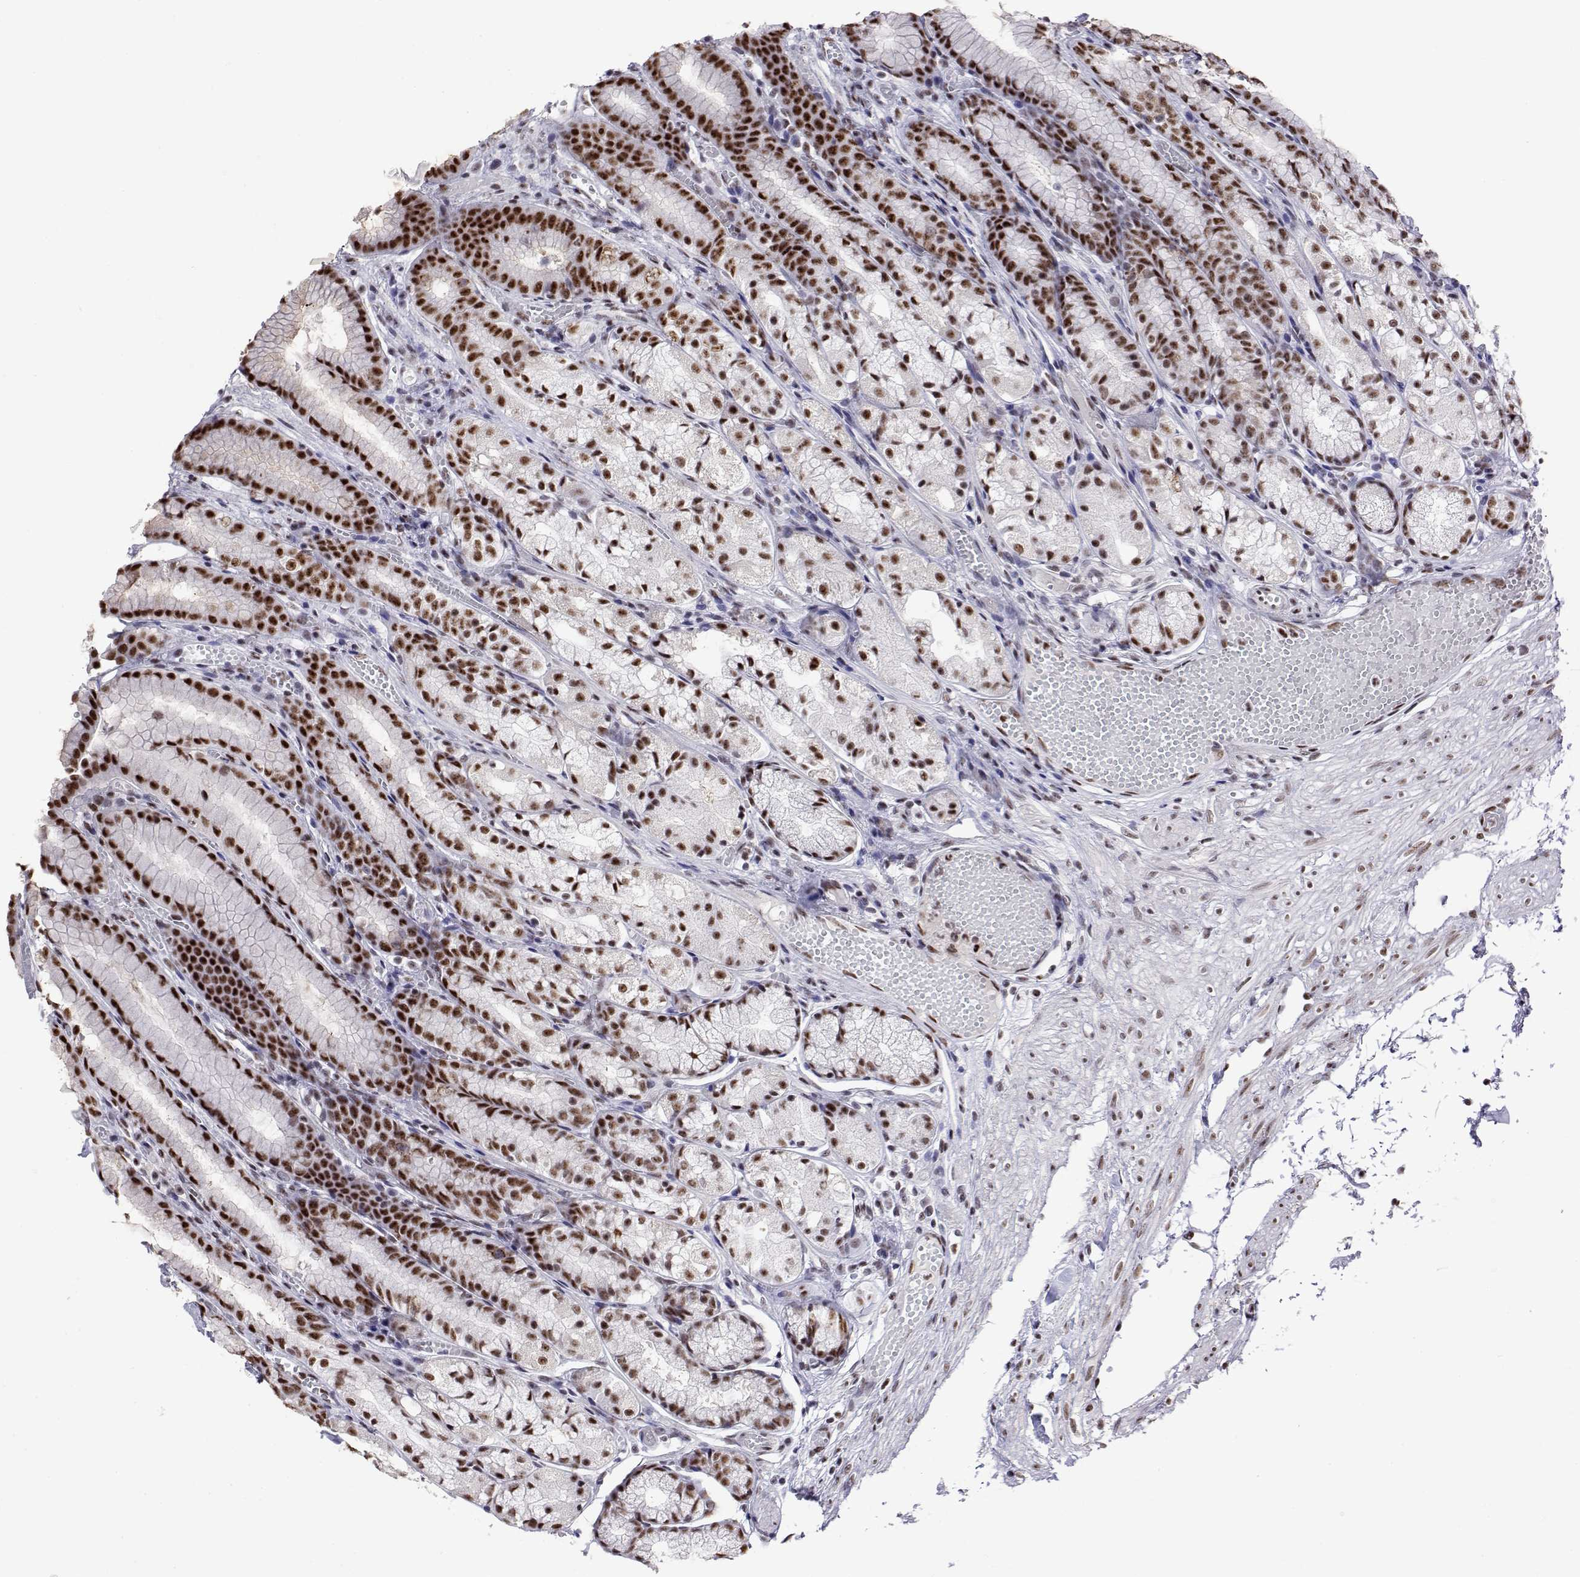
{"staining": {"intensity": "strong", "quantity": "25%-75%", "location": "nuclear"}, "tissue": "stomach", "cell_type": "Glandular cells", "image_type": "normal", "snomed": [{"axis": "morphology", "description": "Normal tissue, NOS"}, {"axis": "topography", "description": "Stomach"}], "caption": "Normal stomach shows strong nuclear expression in approximately 25%-75% of glandular cells.", "gene": "POLDIP3", "patient": {"sex": "male", "age": 70}}